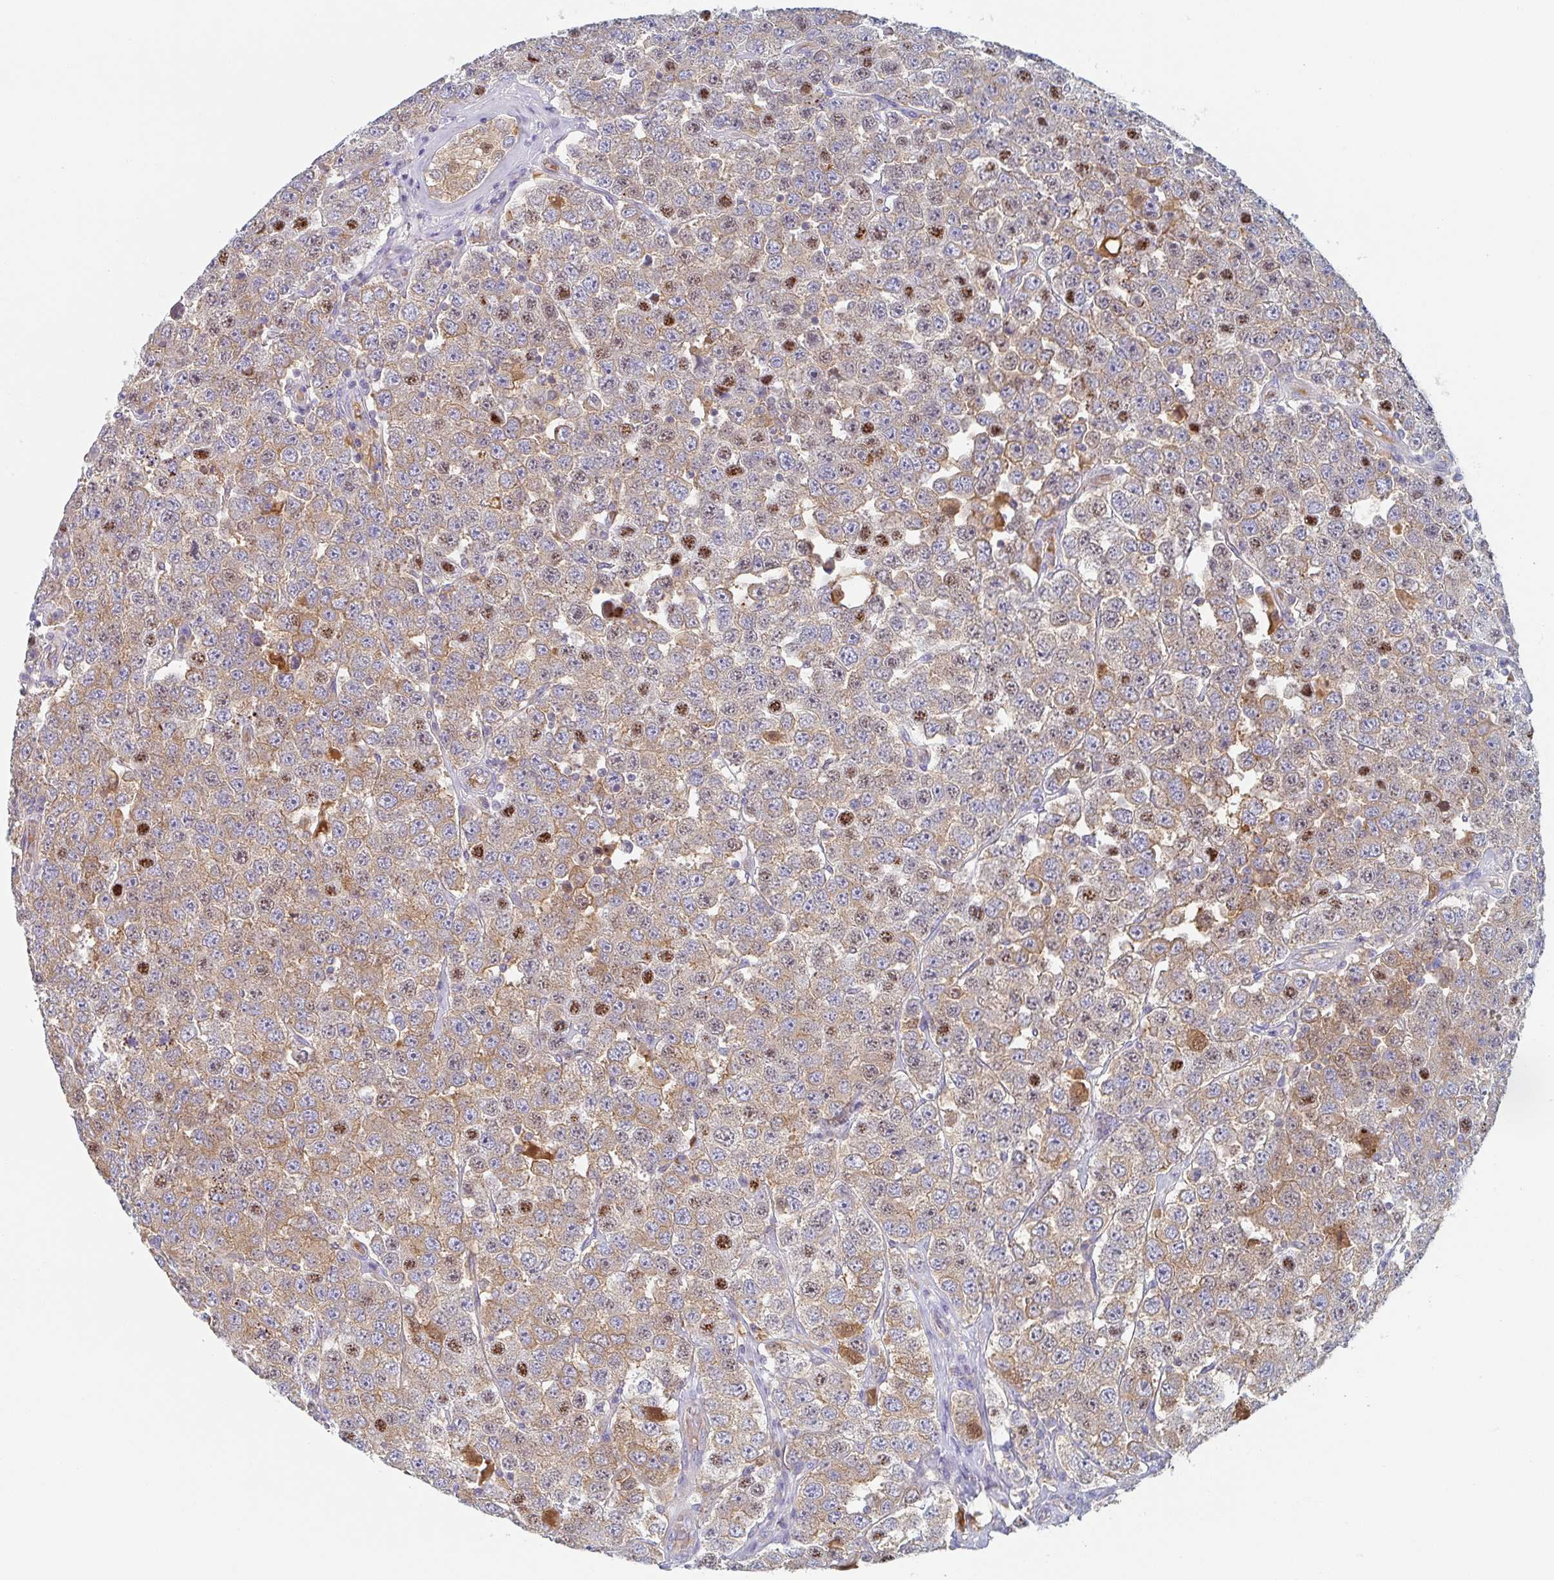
{"staining": {"intensity": "moderate", "quantity": ">75%", "location": "cytoplasmic/membranous,nuclear"}, "tissue": "testis cancer", "cell_type": "Tumor cells", "image_type": "cancer", "snomed": [{"axis": "morphology", "description": "Seminoma, NOS"}, {"axis": "topography", "description": "Testis"}], "caption": "The micrograph exhibits a brown stain indicating the presence of a protein in the cytoplasmic/membranous and nuclear of tumor cells in testis cancer.", "gene": "AMPD2", "patient": {"sex": "male", "age": 28}}